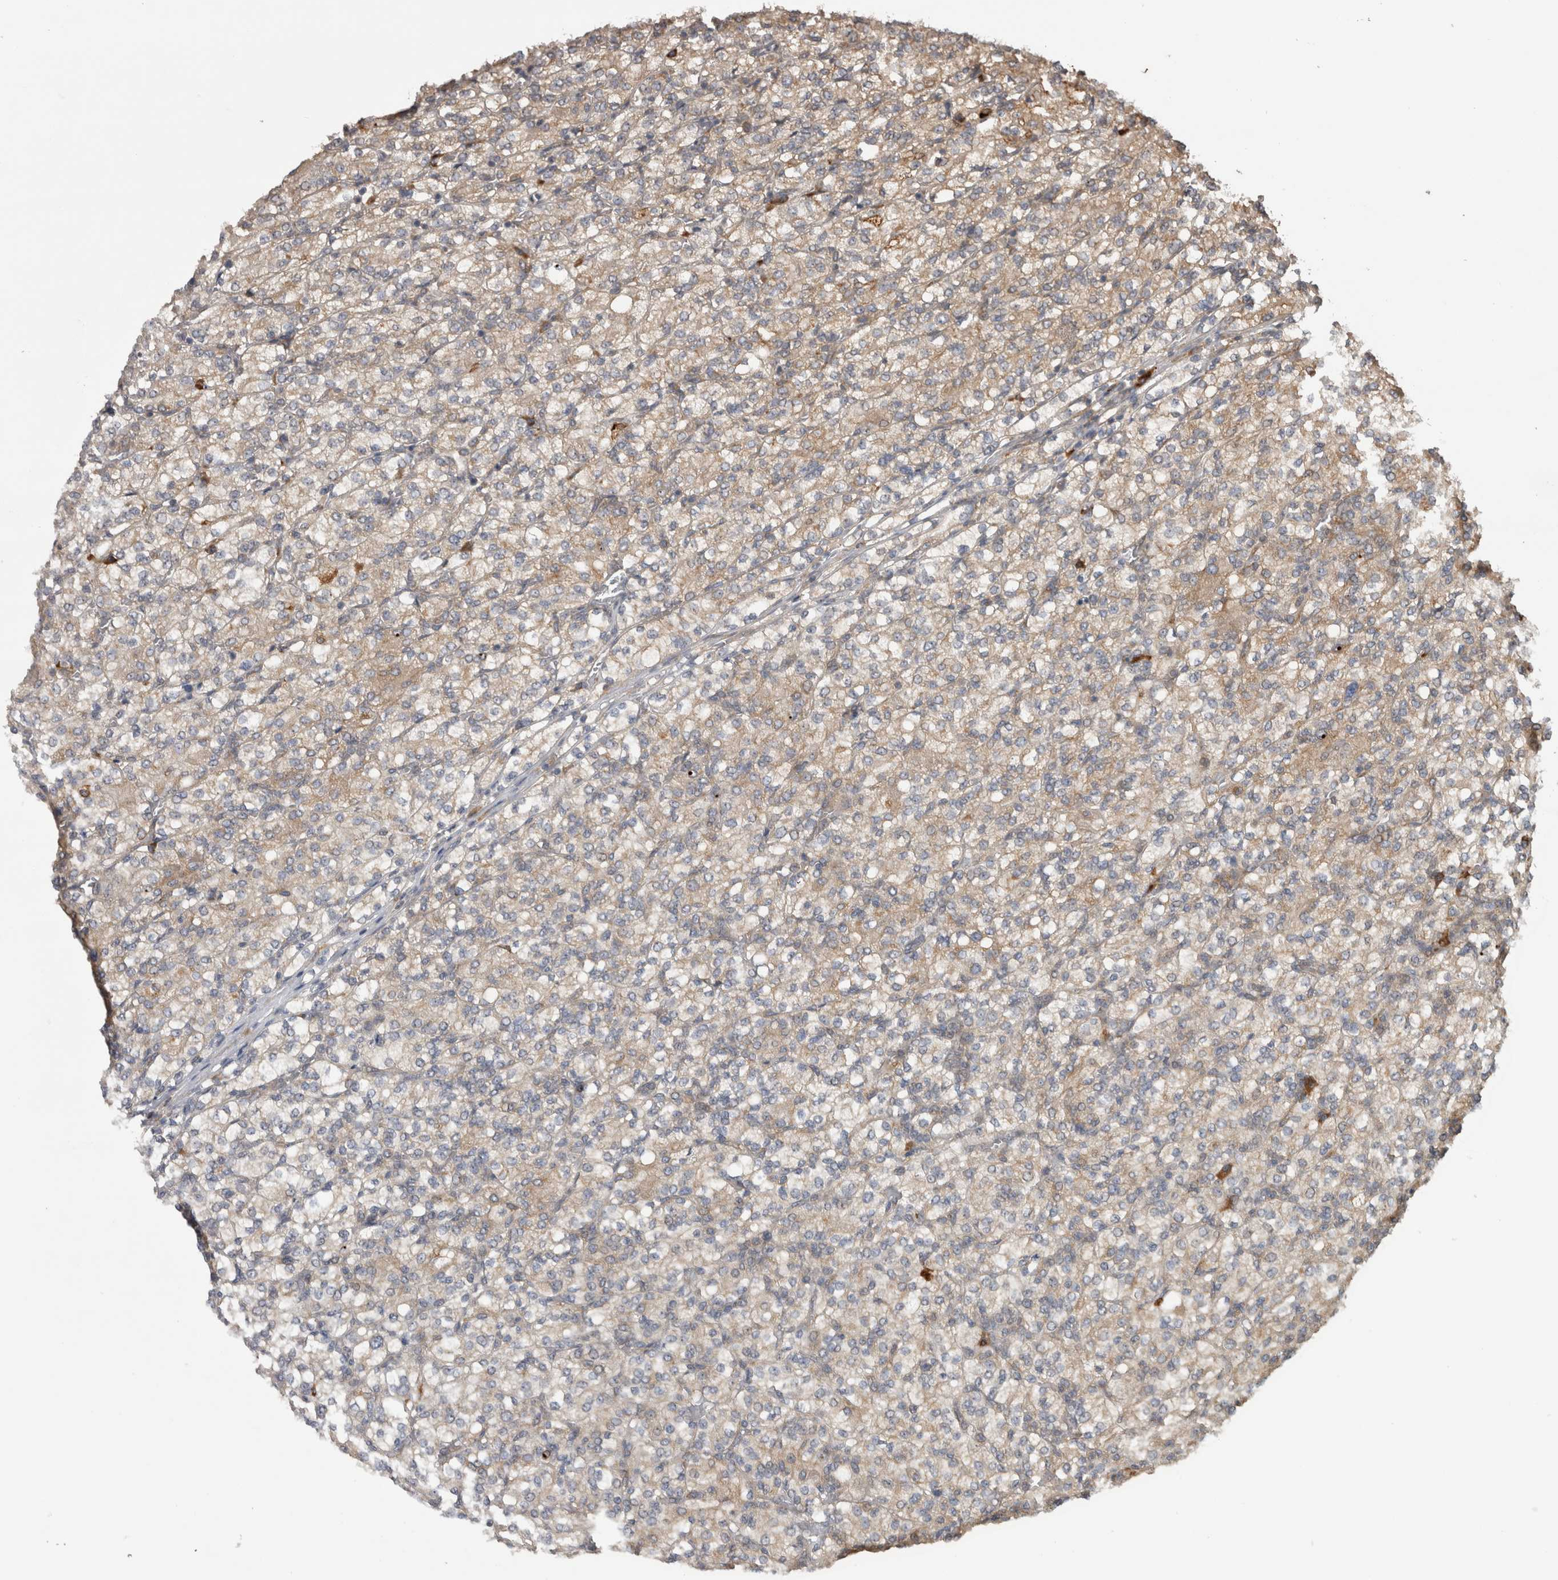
{"staining": {"intensity": "weak", "quantity": ">75%", "location": "cytoplasmic/membranous"}, "tissue": "renal cancer", "cell_type": "Tumor cells", "image_type": "cancer", "snomed": [{"axis": "morphology", "description": "Adenocarcinoma, NOS"}, {"axis": "topography", "description": "Kidney"}], "caption": "IHC of renal cancer (adenocarcinoma) exhibits low levels of weak cytoplasmic/membranous positivity in approximately >75% of tumor cells.", "gene": "TBCE", "patient": {"sex": "male", "age": 77}}